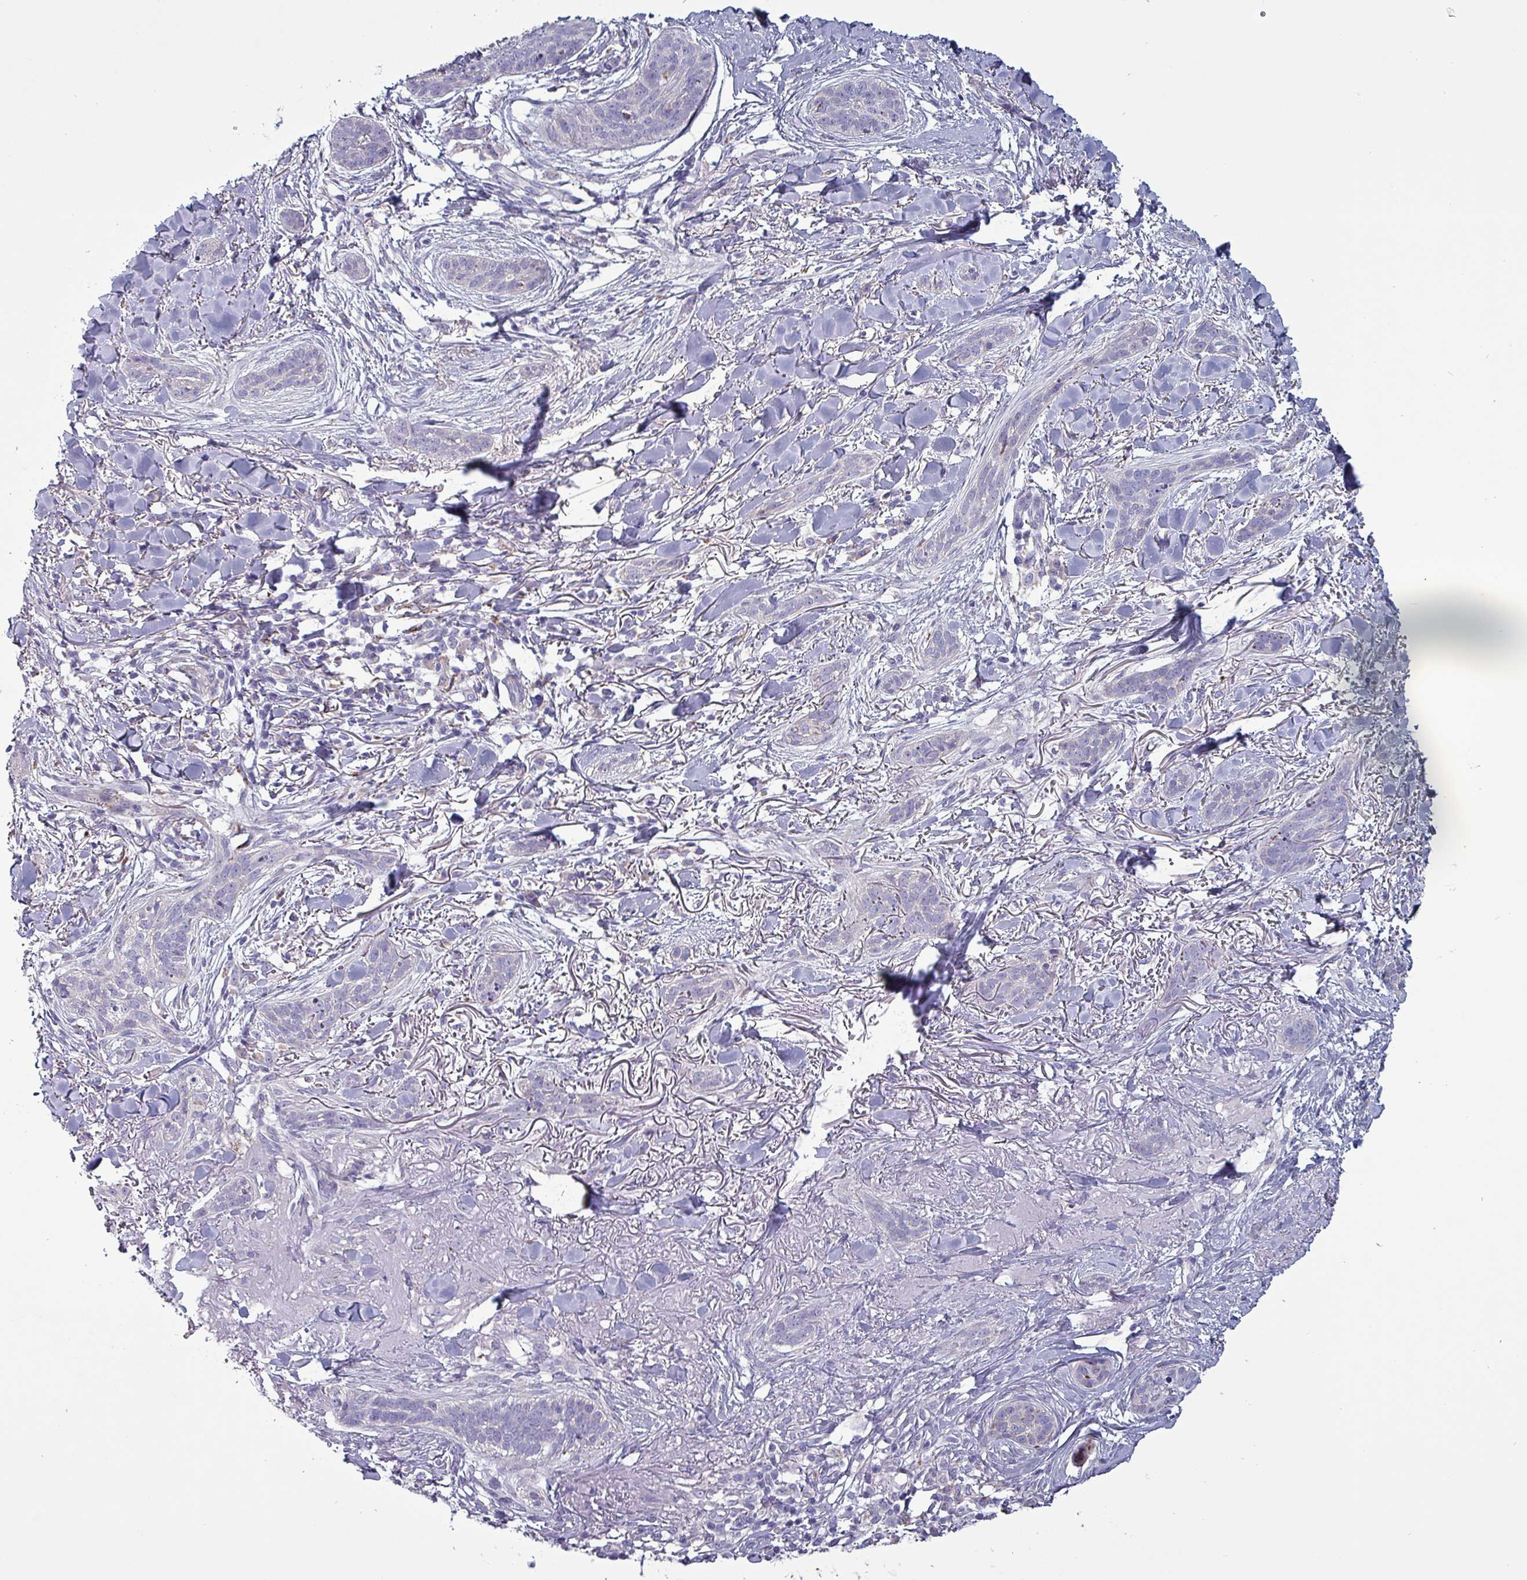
{"staining": {"intensity": "negative", "quantity": "none", "location": "none"}, "tissue": "skin cancer", "cell_type": "Tumor cells", "image_type": "cancer", "snomed": [{"axis": "morphology", "description": "Basal cell carcinoma"}, {"axis": "topography", "description": "Skin"}], "caption": "Skin cancer (basal cell carcinoma) was stained to show a protein in brown. There is no significant staining in tumor cells.", "gene": "HSD3B7", "patient": {"sex": "male", "age": 52}}